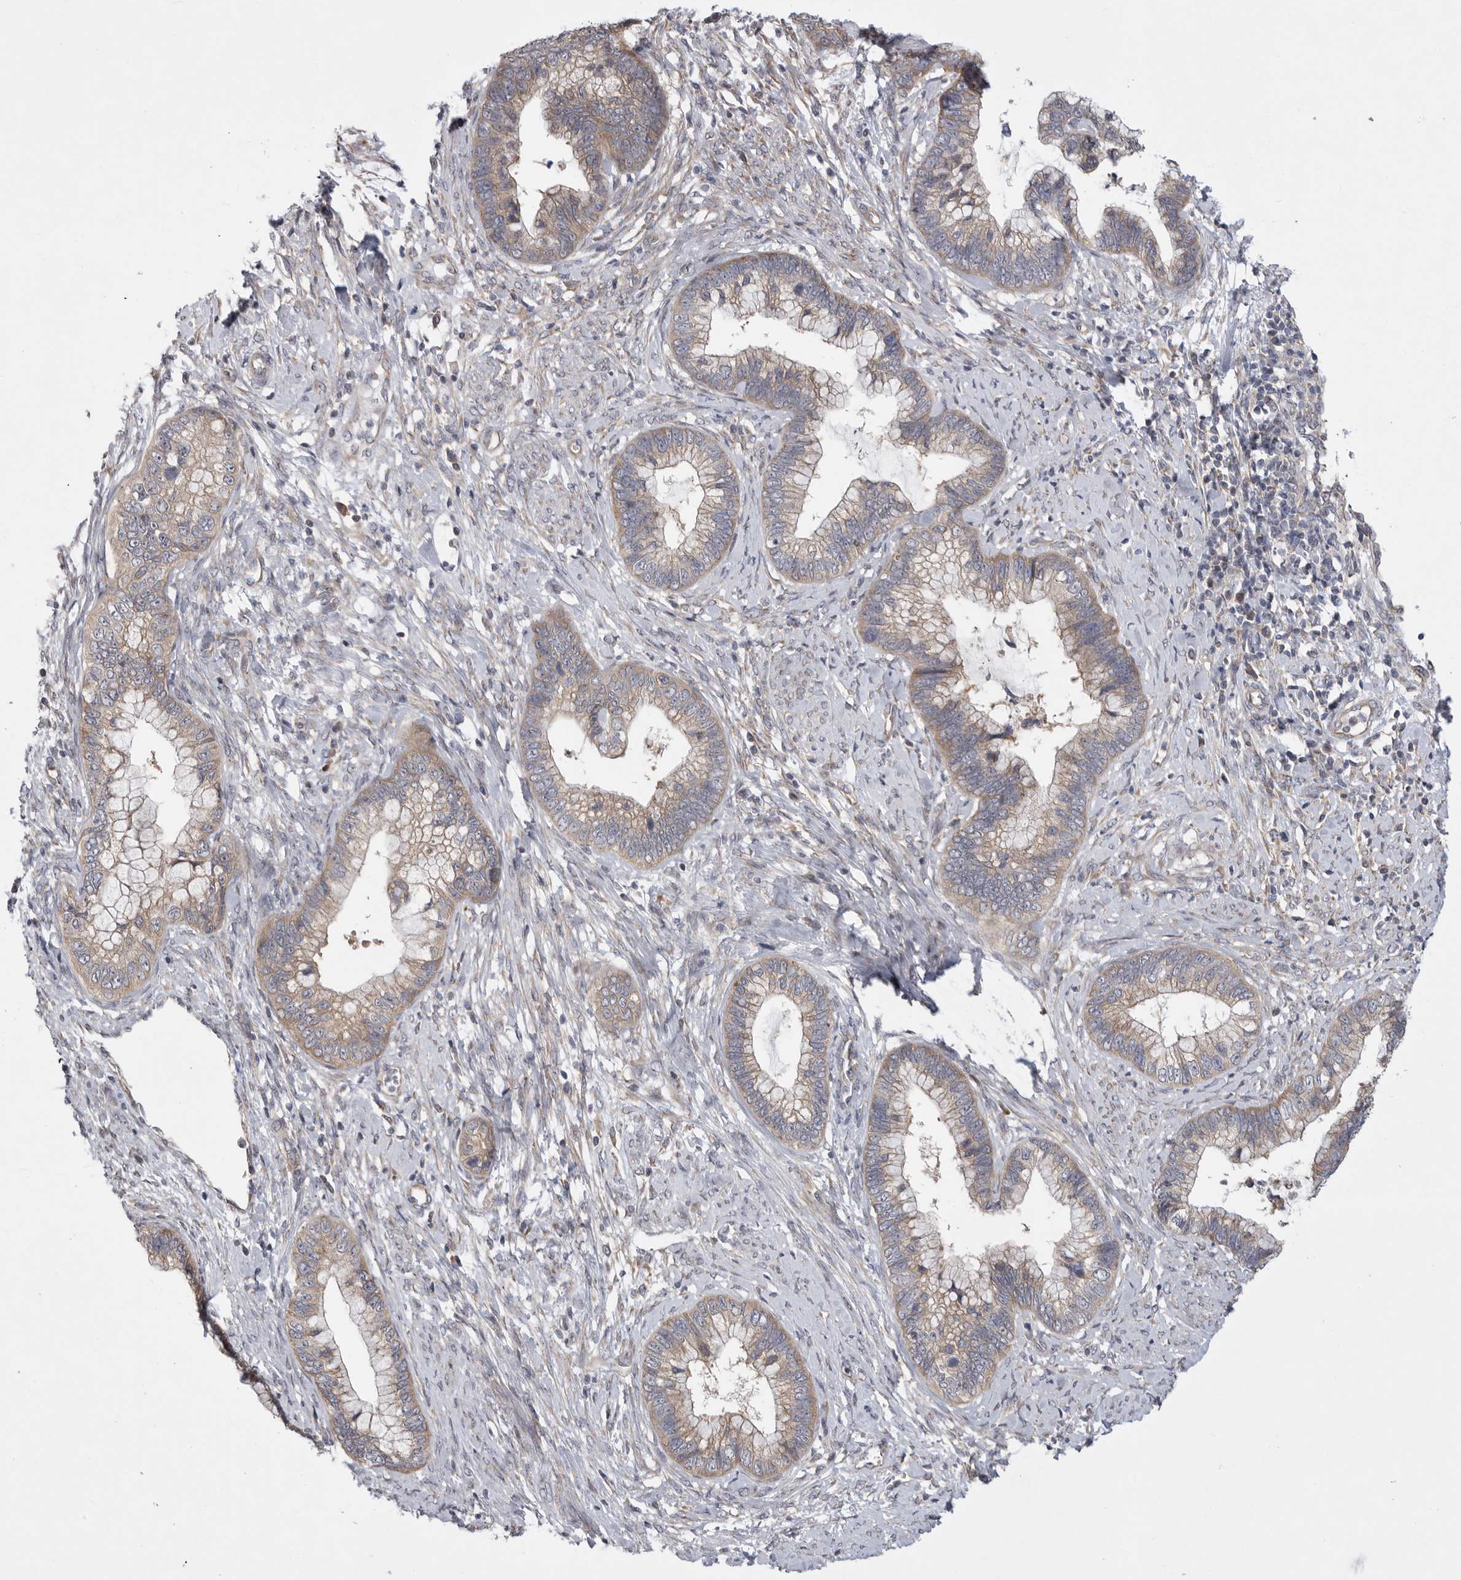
{"staining": {"intensity": "moderate", "quantity": ">75%", "location": "cytoplasmic/membranous"}, "tissue": "cervical cancer", "cell_type": "Tumor cells", "image_type": "cancer", "snomed": [{"axis": "morphology", "description": "Adenocarcinoma, NOS"}, {"axis": "topography", "description": "Cervix"}], "caption": "Protein expression analysis of human cervical cancer reveals moderate cytoplasmic/membranous positivity in approximately >75% of tumor cells.", "gene": "FBXO43", "patient": {"sex": "female", "age": 44}}